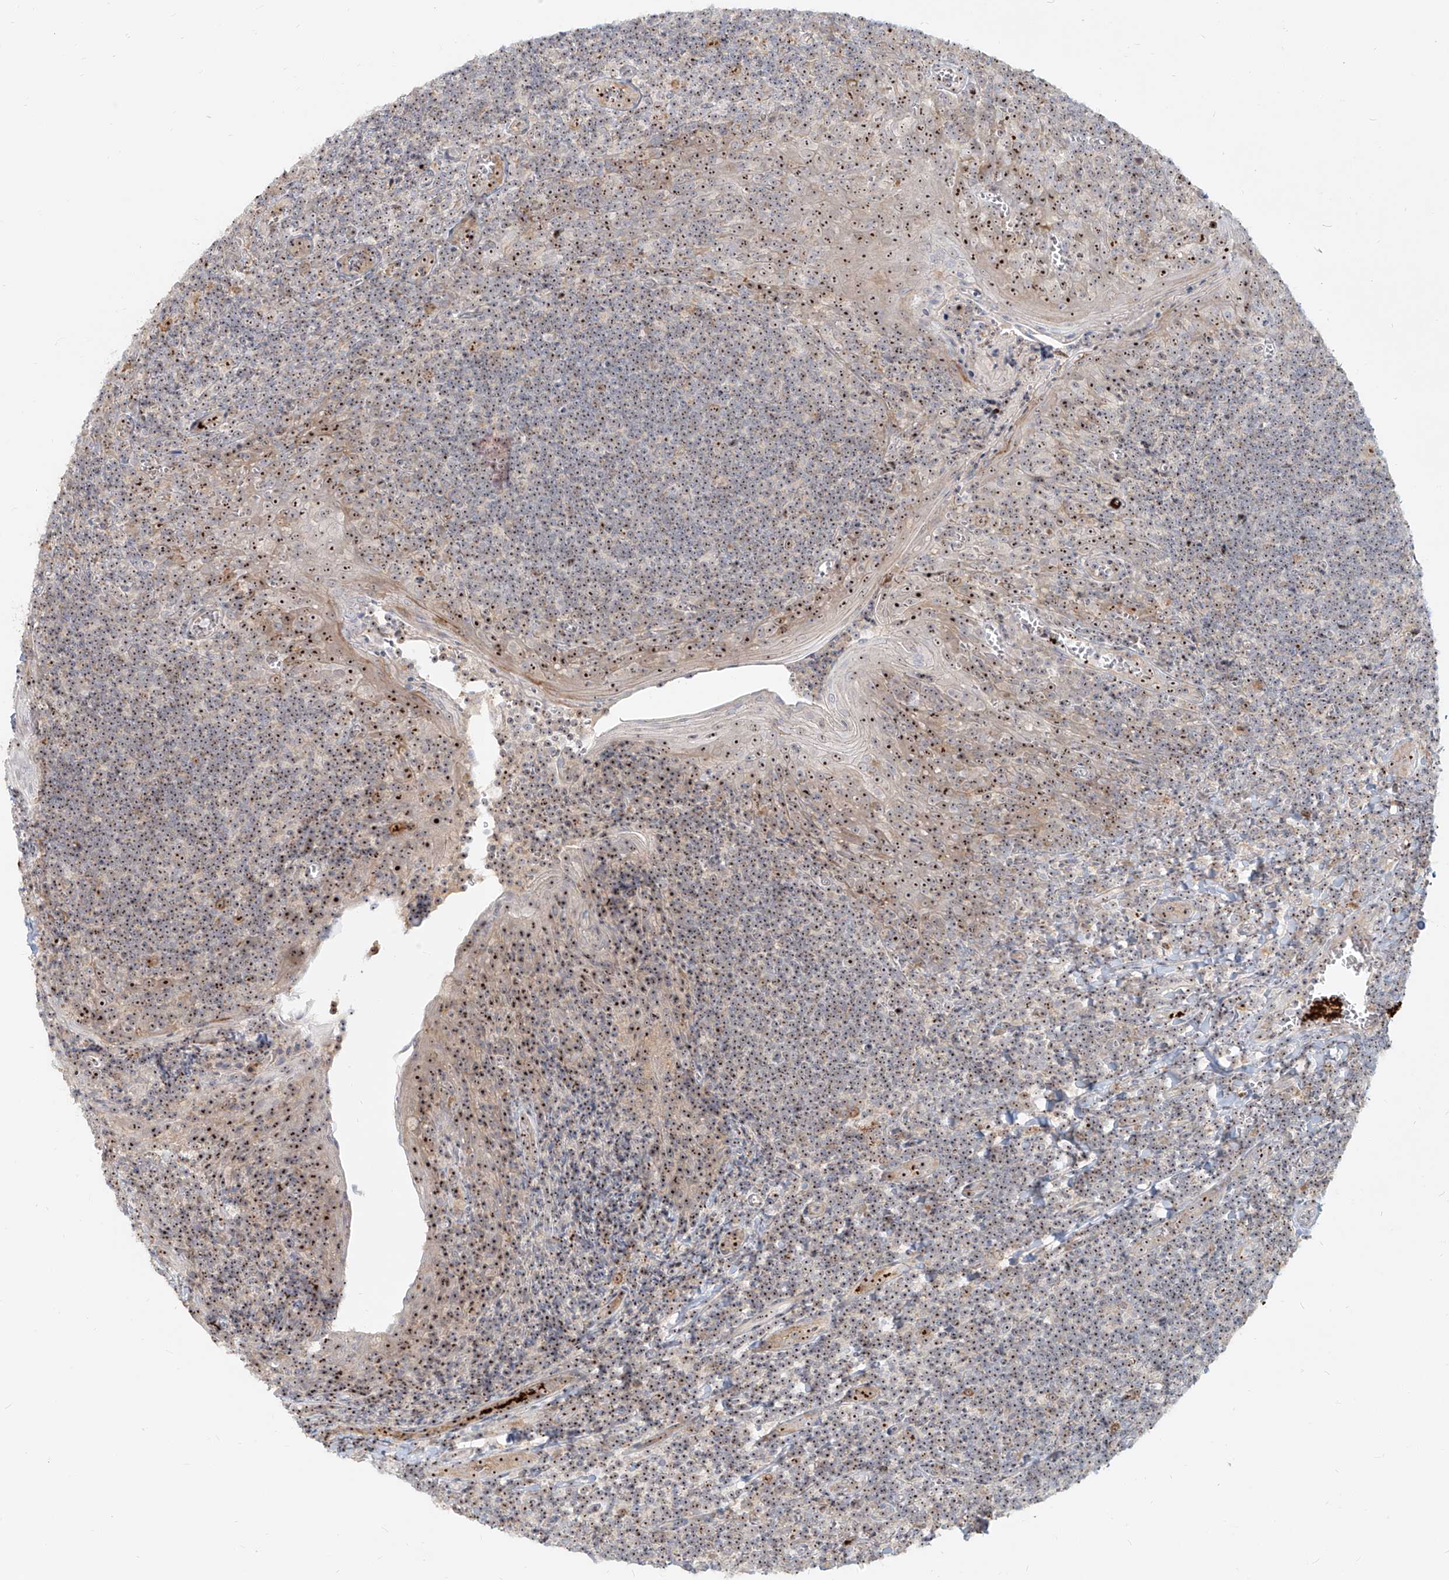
{"staining": {"intensity": "moderate", "quantity": ">75%", "location": "nuclear"}, "tissue": "tonsil", "cell_type": "Germinal center cells", "image_type": "normal", "snomed": [{"axis": "morphology", "description": "Normal tissue, NOS"}, {"axis": "topography", "description": "Tonsil"}], "caption": "Immunohistochemistry image of unremarkable tonsil: human tonsil stained using immunohistochemistry (IHC) shows medium levels of moderate protein expression localized specifically in the nuclear of germinal center cells, appearing as a nuclear brown color.", "gene": "BYSL", "patient": {"sex": "male", "age": 27}}